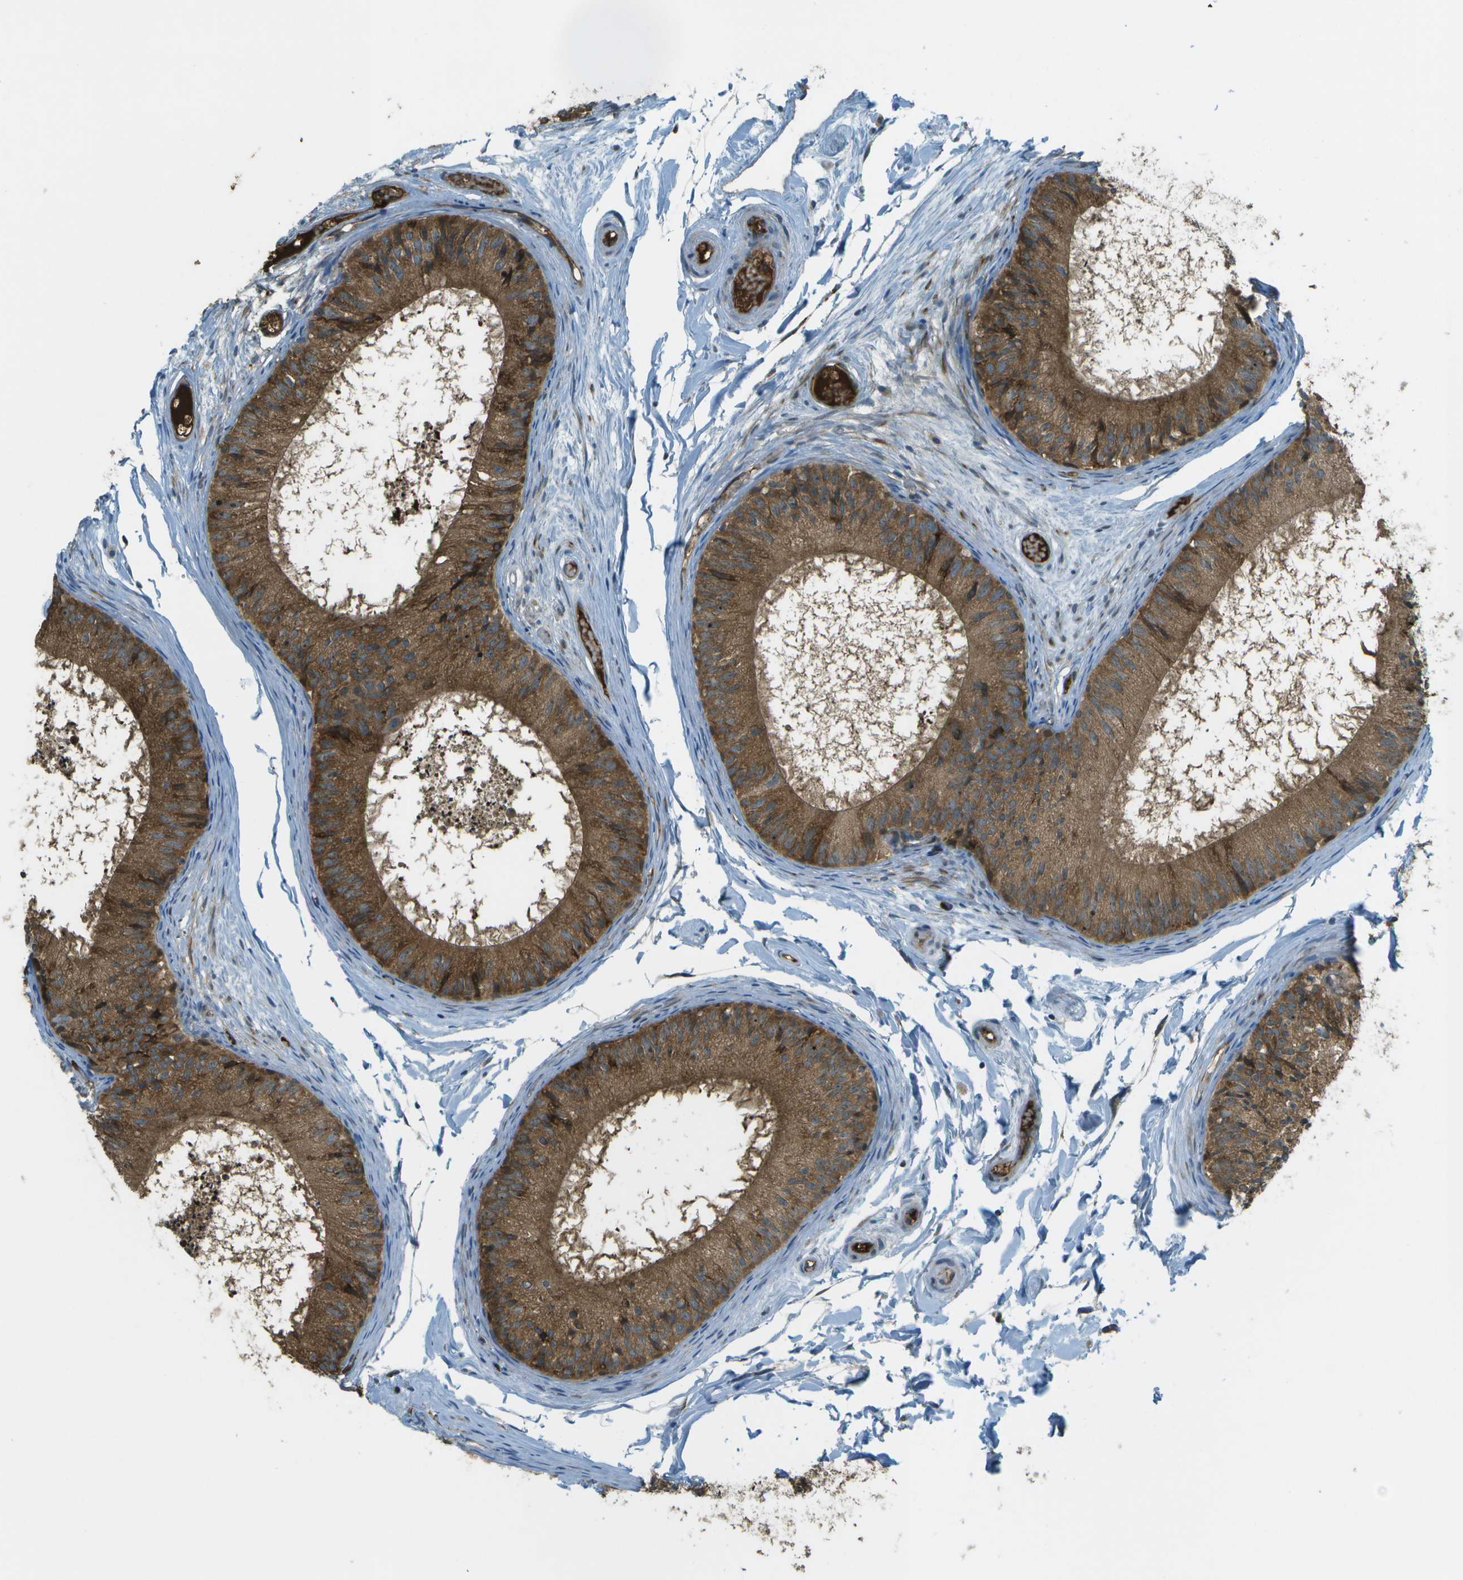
{"staining": {"intensity": "strong", "quantity": ">75%", "location": "cytoplasmic/membranous"}, "tissue": "epididymis", "cell_type": "Glandular cells", "image_type": "normal", "snomed": [{"axis": "morphology", "description": "Normal tissue, NOS"}, {"axis": "topography", "description": "Epididymis"}], "caption": "This histopathology image exhibits benign epididymis stained with immunohistochemistry (IHC) to label a protein in brown. The cytoplasmic/membranous of glandular cells show strong positivity for the protein. Nuclei are counter-stained blue.", "gene": "USP30", "patient": {"sex": "male", "age": 46}}